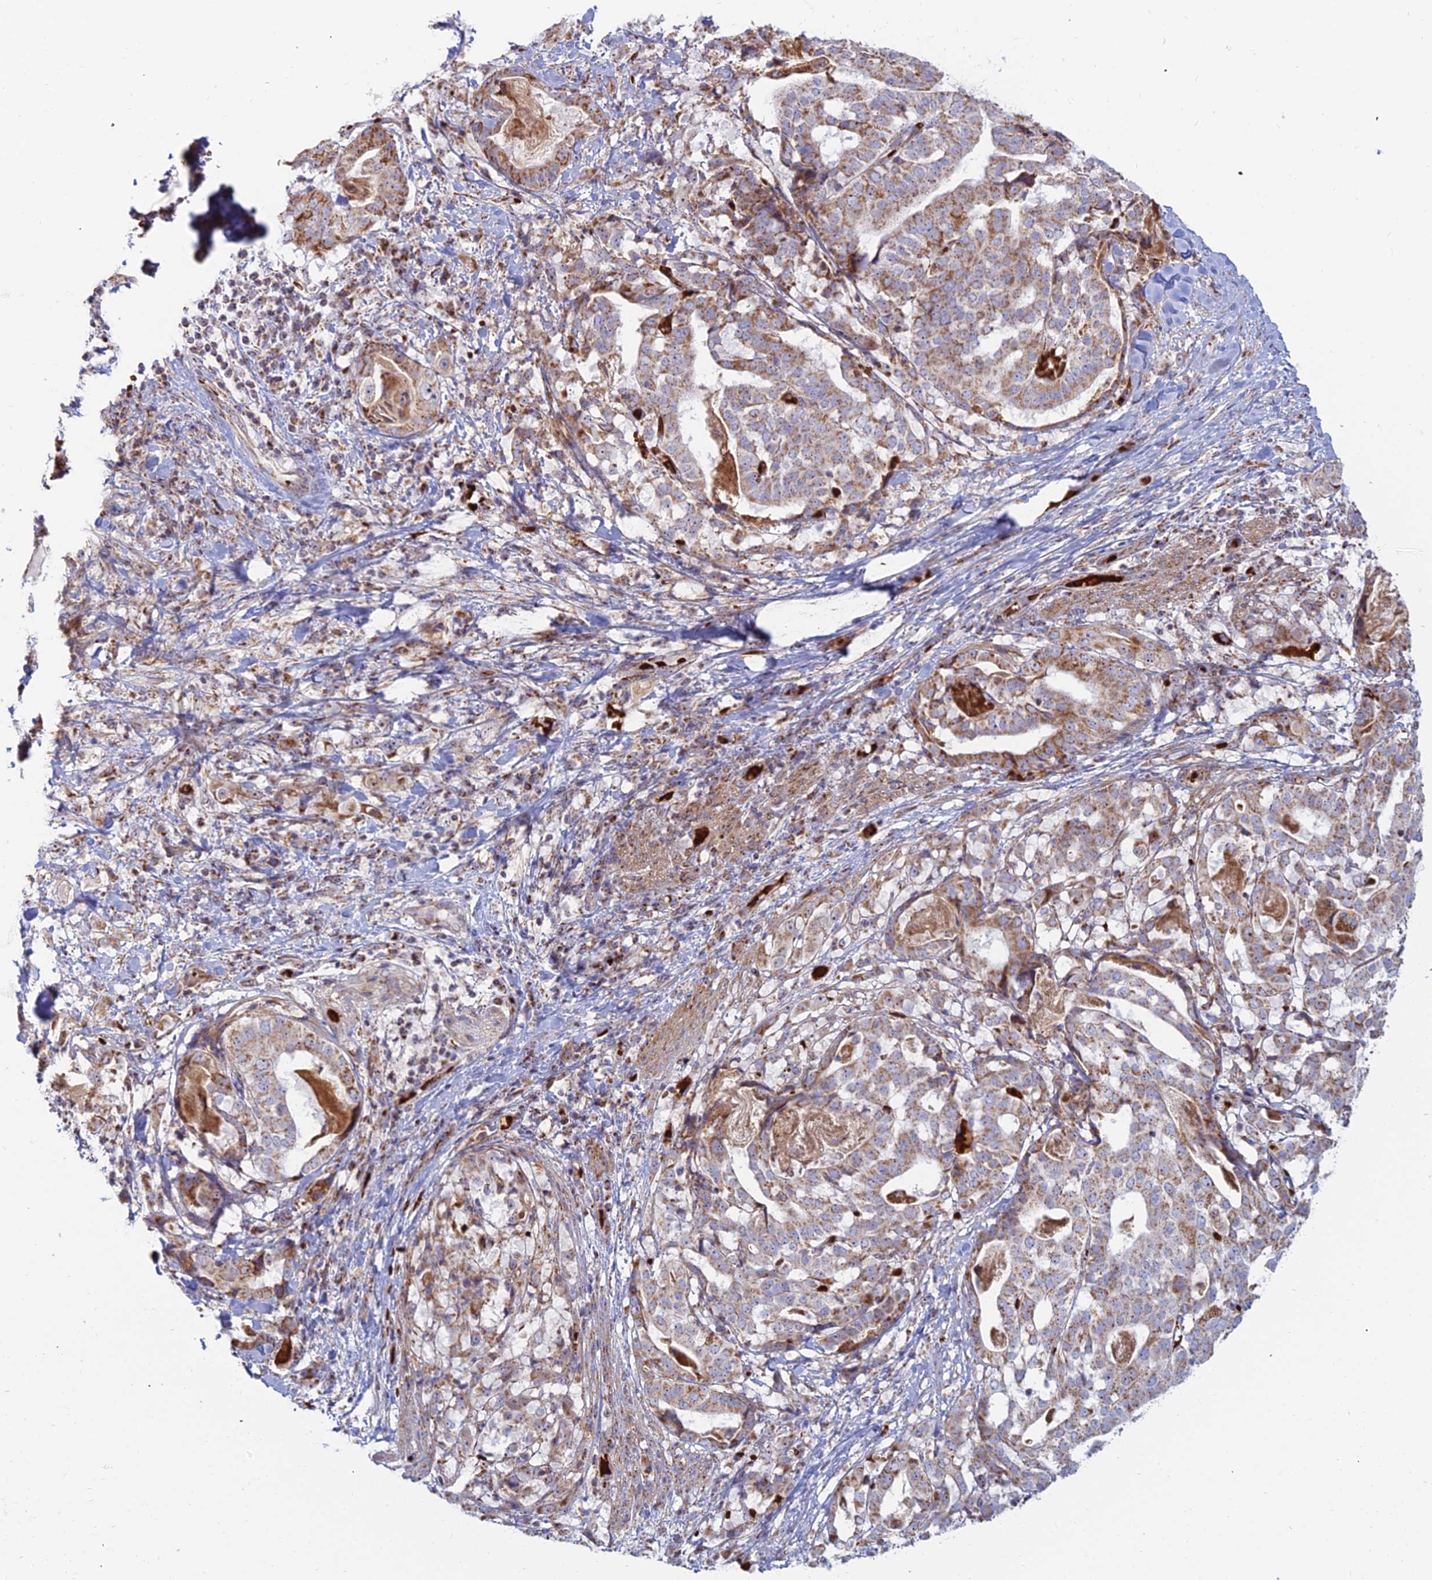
{"staining": {"intensity": "moderate", "quantity": ">75%", "location": "cytoplasmic/membranous"}, "tissue": "stomach cancer", "cell_type": "Tumor cells", "image_type": "cancer", "snomed": [{"axis": "morphology", "description": "Adenocarcinoma, NOS"}, {"axis": "topography", "description": "Stomach"}], "caption": "Immunohistochemistry (IHC) photomicrograph of neoplastic tissue: human adenocarcinoma (stomach) stained using IHC shows medium levels of moderate protein expression localized specifically in the cytoplasmic/membranous of tumor cells, appearing as a cytoplasmic/membranous brown color.", "gene": "SLC35F4", "patient": {"sex": "male", "age": 48}}